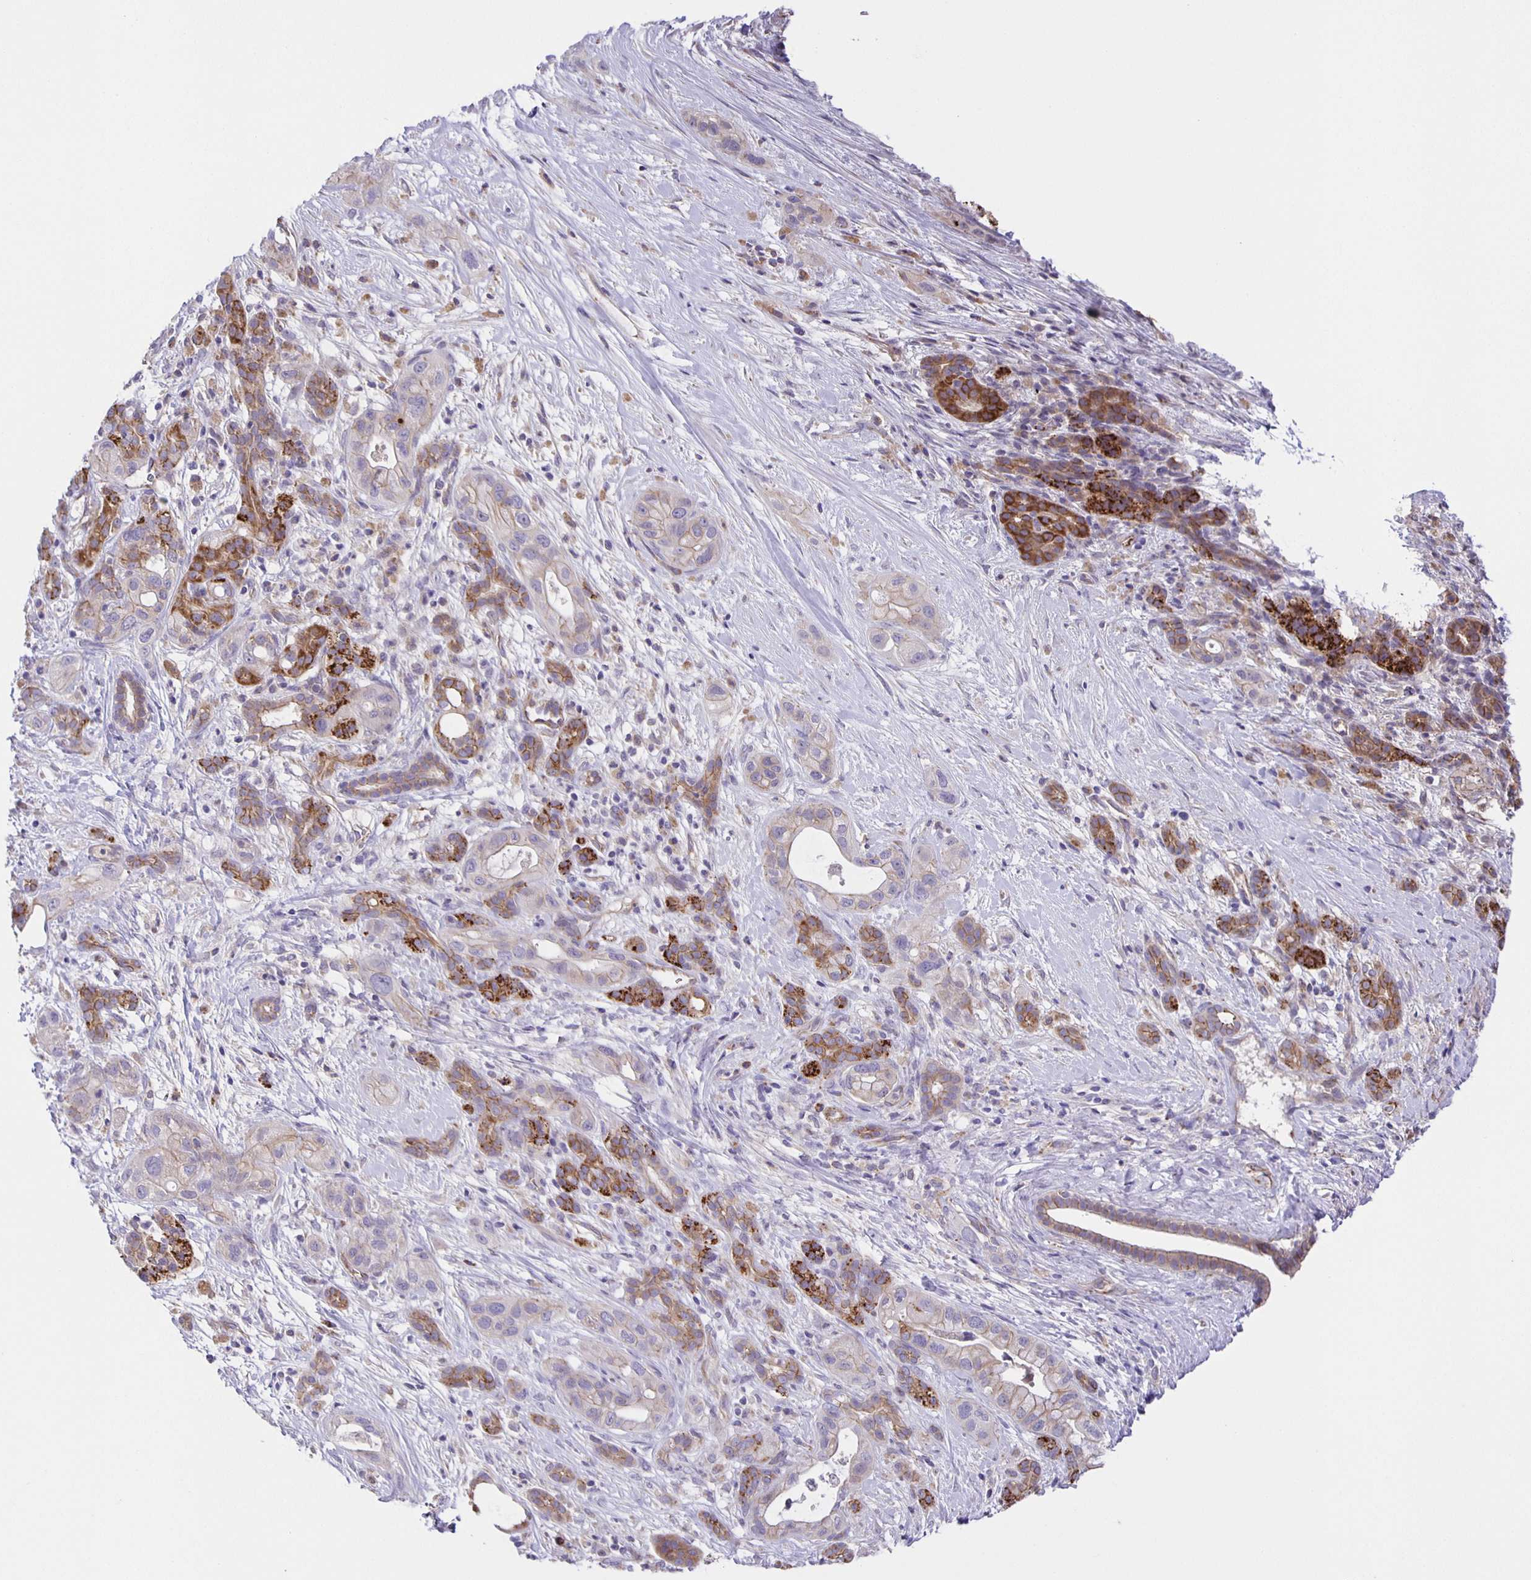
{"staining": {"intensity": "strong", "quantity": "<25%", "location": "cytoplasmic/membranous"}, "tissue": "pancreatic cancer", "cell_type": "Tumor cells", "image_type": "cancer", "snomed": [{"axis": "morphology", "description": "Adenocarcinoma, NOS"}, {"axis": "topography", "description": "Pancreas"}], "caption": "The image displays a brown stain indicating the presence of a protein in the cytoplasmic/membranous of tumor cells in pancreatic cancer (adenocarcinoma).", "gene": "JMJD4", "patient": {"sex": "male", "age": 44}}